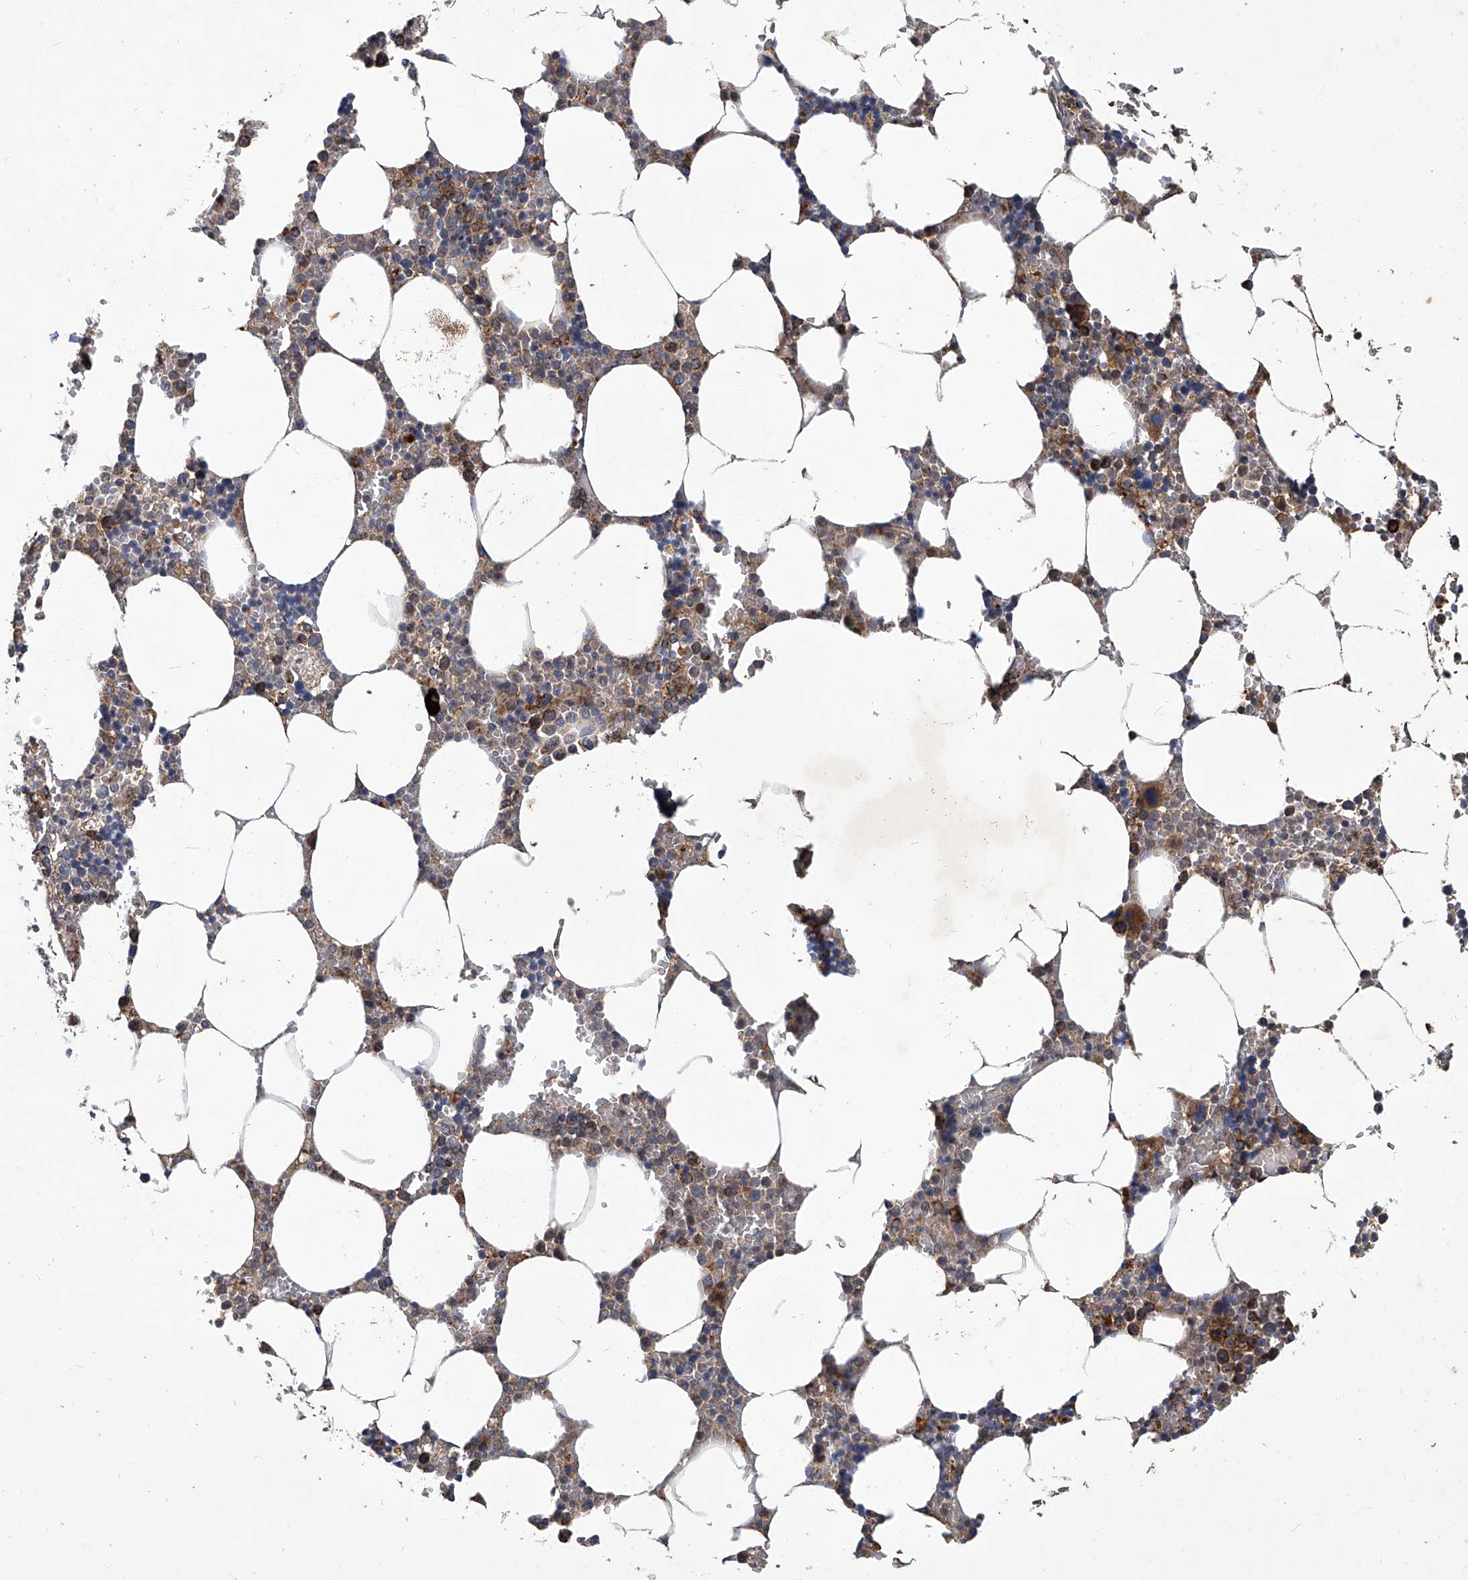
{"staining": {"intensity": "moderate", "quantity": "25%-75%", "location": "cytoplasmic/membranous"}, "tissue": "bone marrow", "cell_type": "Hematopoietic cells", "image_type": "normal", "snomed": [{"axis": "morphology", "description": "Normal tissue, NOS"}, {"axis": "topography", "description": "Bone marrow"}], "caption": "Immunohistochemical staining of benign human bone marrow exhibits medium levels of moderate cytoplasmic/membranous staining in about 25%-75% of hematopoietic cells. (Brightfield microscopy of DAB IHC at high magnification).", "gene": "TNFRSF13B", "patient": {"sex": "male", "age": 70}}